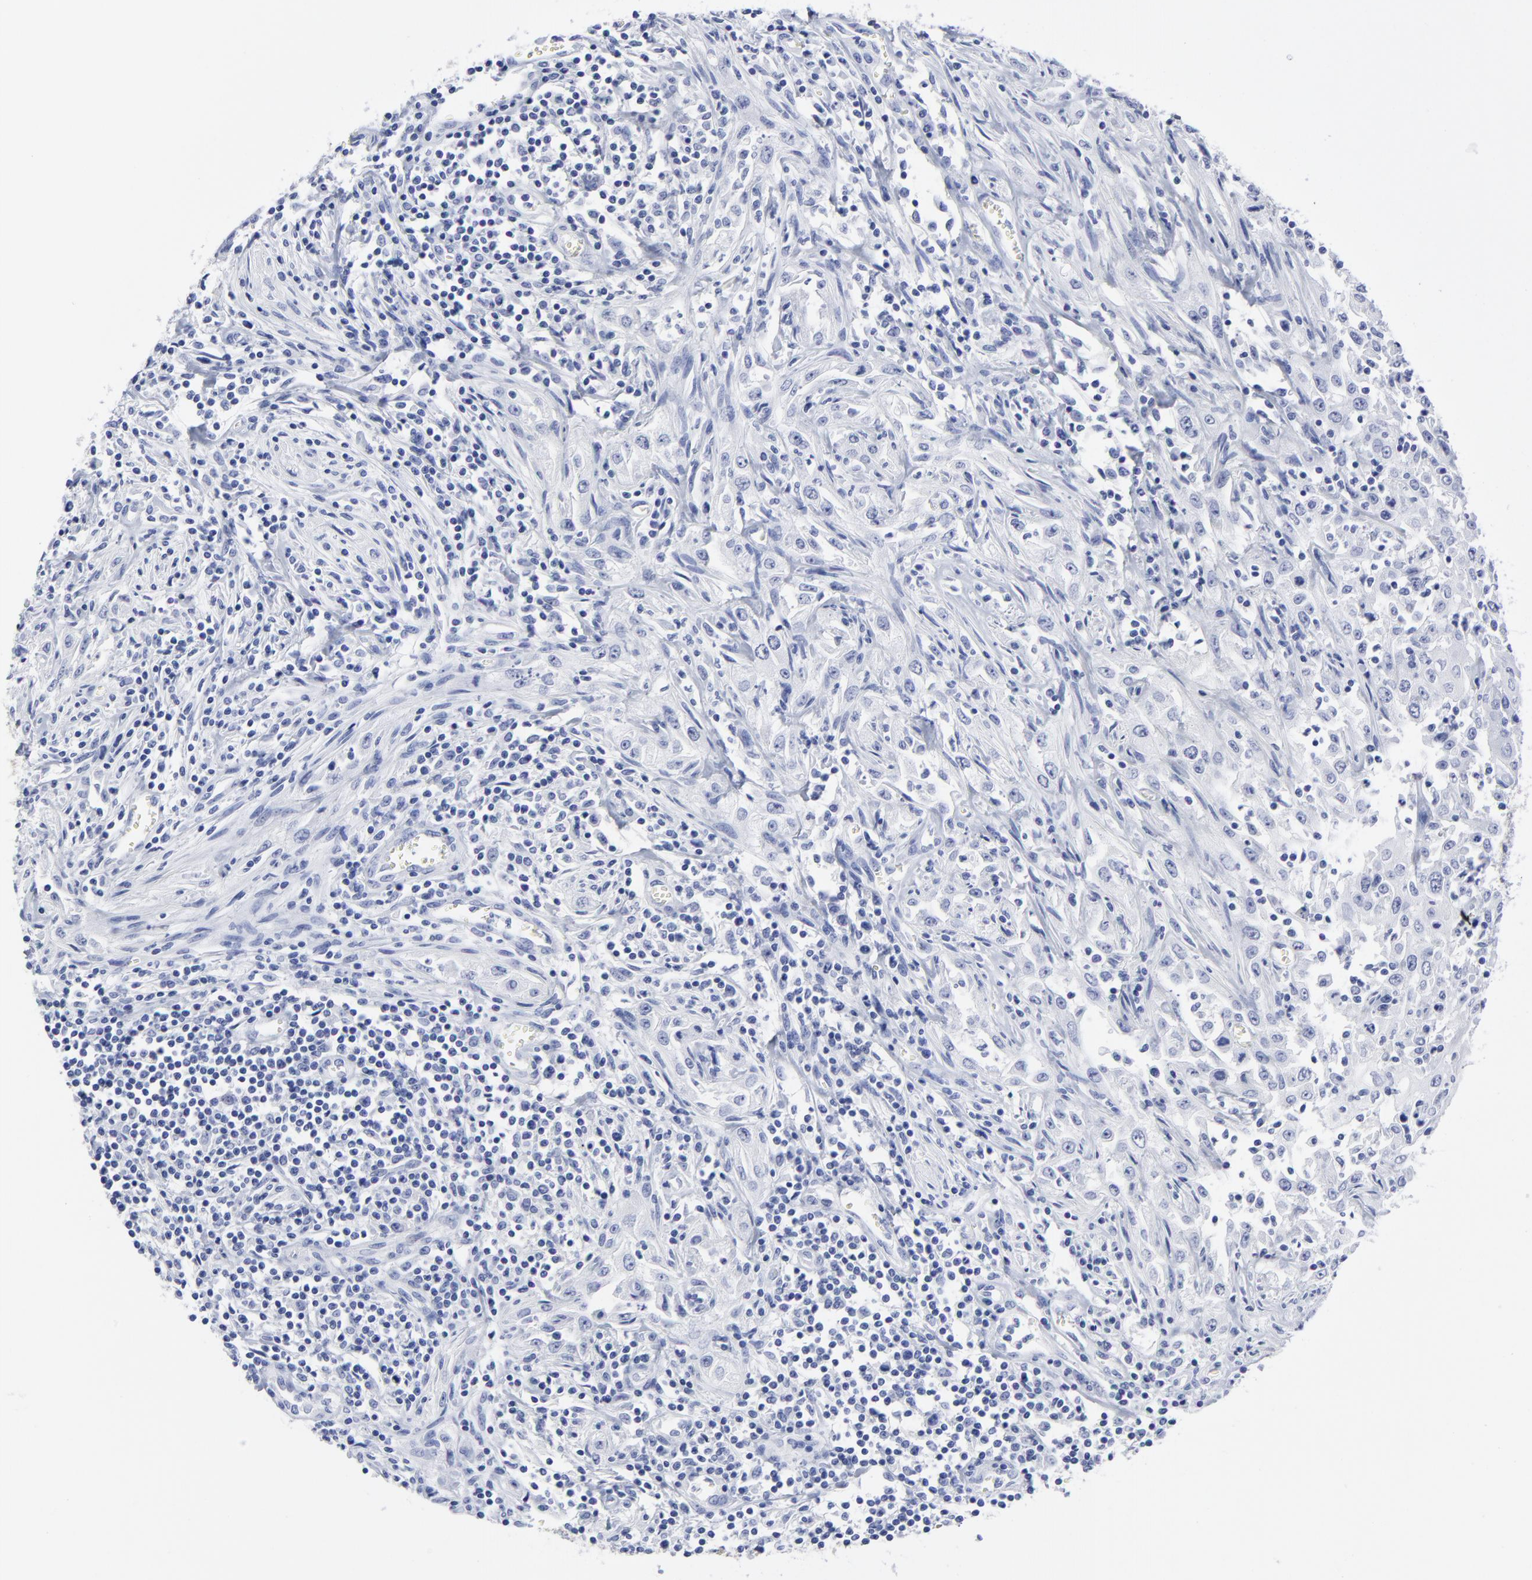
{"staining": {"intensity": "negative", "quantity": "none", "location": "none"}, "tissue": "head and neck cancer", "cell_type": "Tumor cells", "image_type": "cancer", "snomed": [{"axis": "morphology", "description": "Squamous cell carcinoma, NOS"}, {"axis": "topography", "description": "Oral tissue"}, {"axis": "topography", "description": "Head-Neck"}], "caption": "Protein analysis of squamous cell carcinoma (head and neck) exhibits no significant expression in tumor cells.", "gene": "CNTN3", "patient": {"sex": "female", "age": 76}}